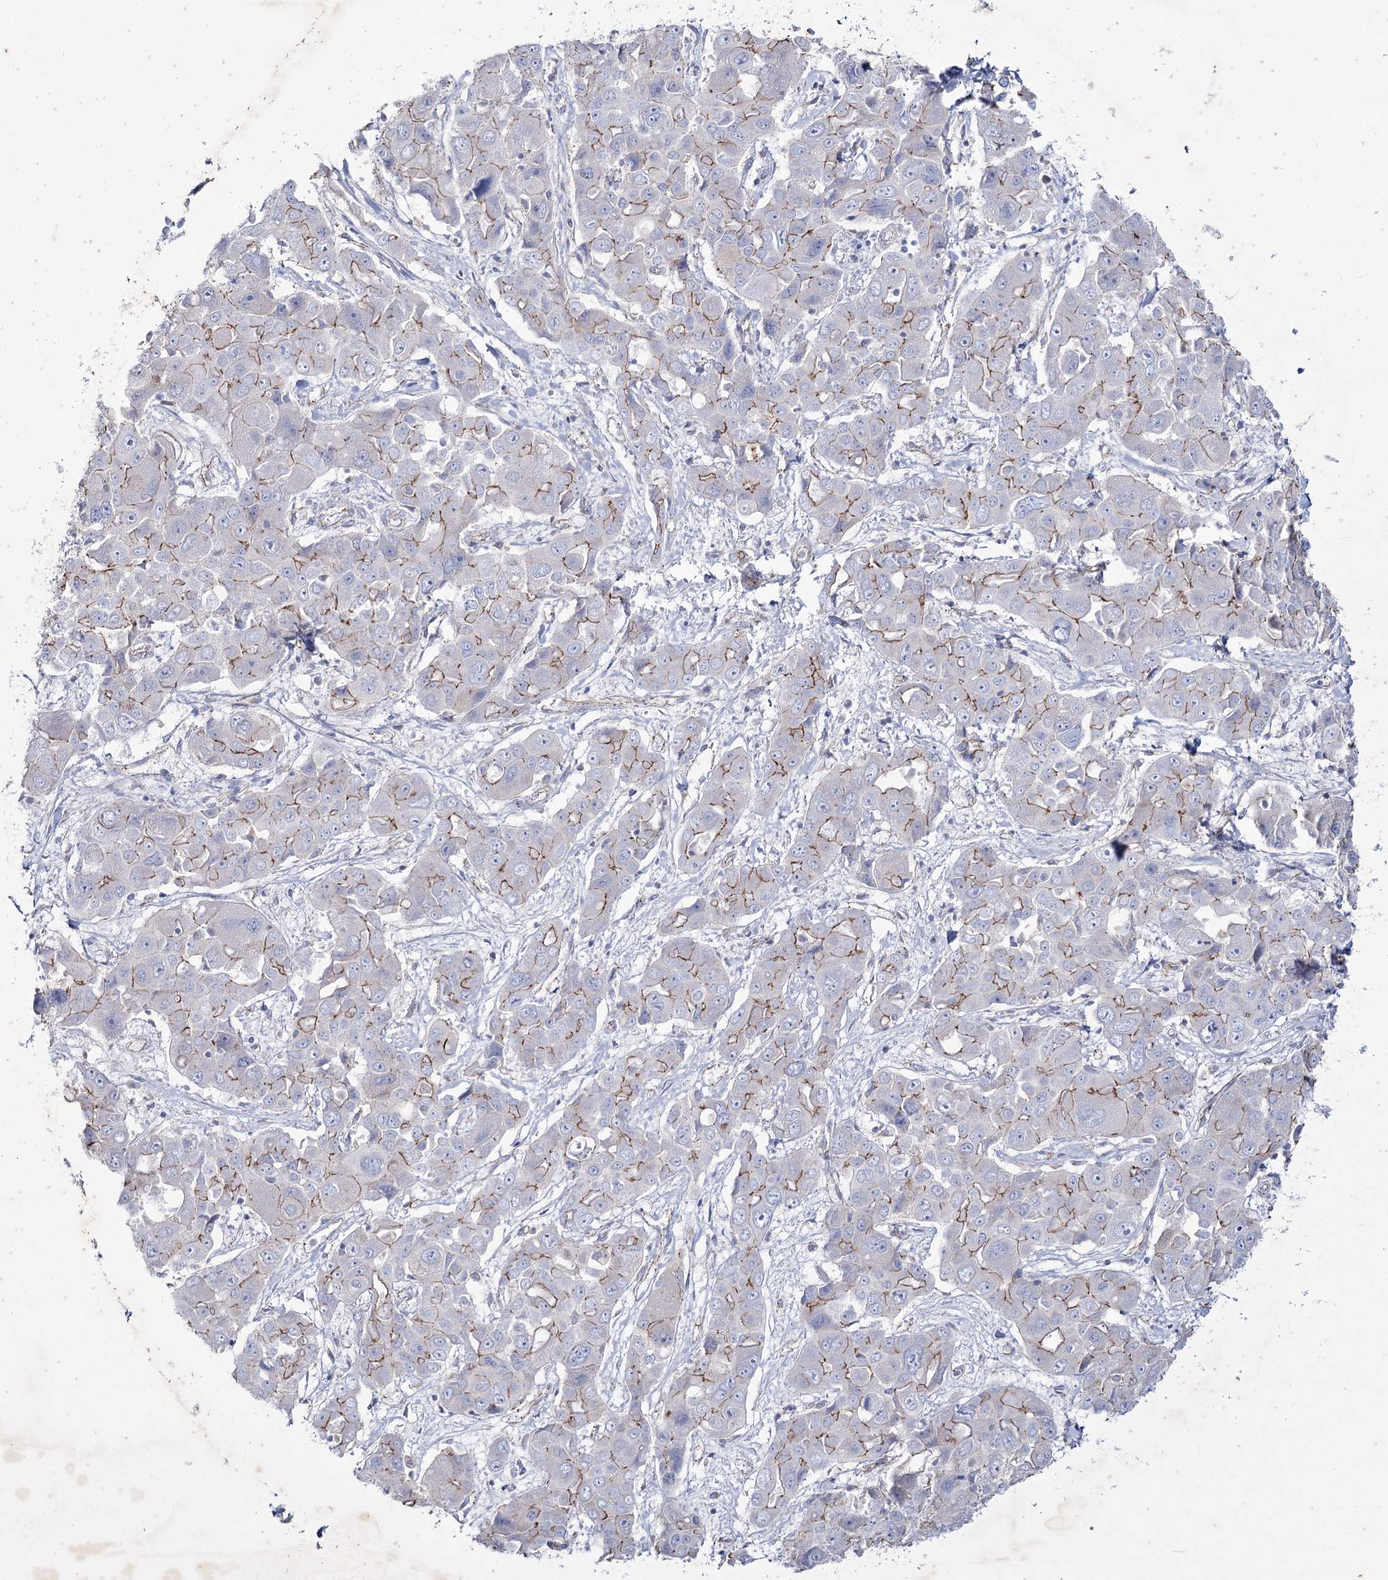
{"staining": {"intensity": "moderate", "quantity": ">75%", "location": "cytoplasmic/membranous"}, "tissue": "liver cancer", "cell_type": "Tumor cells", "image_type": "cancer", "snomed": [{"axis": "morphology", "description": "Cholangiocarcinoma"}, {"axis": "topography", "description": "Liver"}], "caption": "Liver cancer (cholangiocarcinoma) was stained to show a protein in brown. There is medium levels of moderate cytoplasmic/membranous expression in approximately >75% of tumor cells.", "gene": "LDLRAD3", "patient": {"sex": "male", "age": 67}}